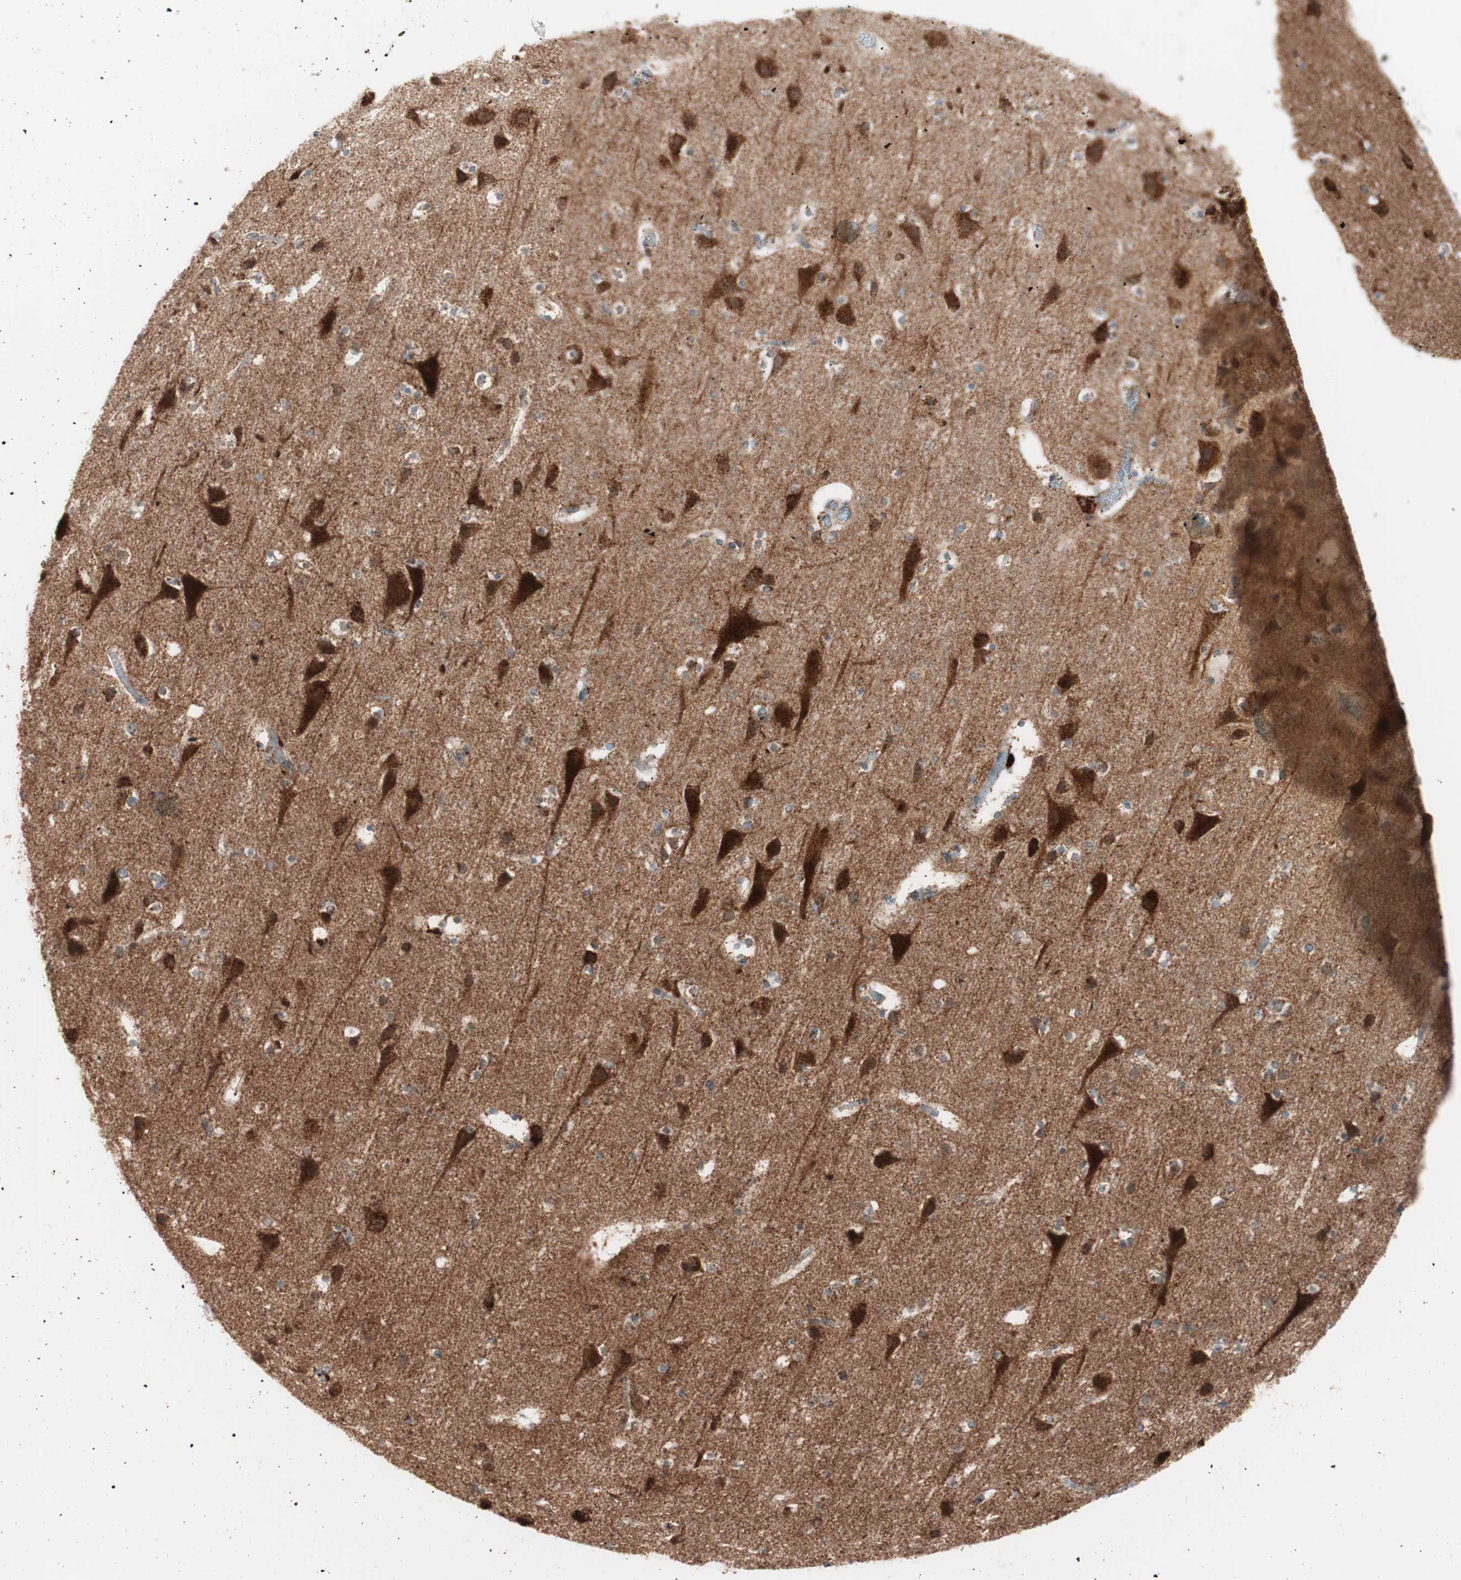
{"staining": {"intensity": "negative", "quantity": "none", "location": "none"}, "tissue": "cerebral cortex", "cell_type": "Endothelial cells", "image_type": "normal", "snomed": [{"axis": "morphology", "description": "Normal tissue, NOS"}, {"axis": "topography", "description": "Cerebral cortex"}], "caption": "The IHC photomicrograph has no significant positivity in endothelial cells of cerebral cortex.", "gene": "TOMM20", "patient": {"sex": "male", "age": 45}}